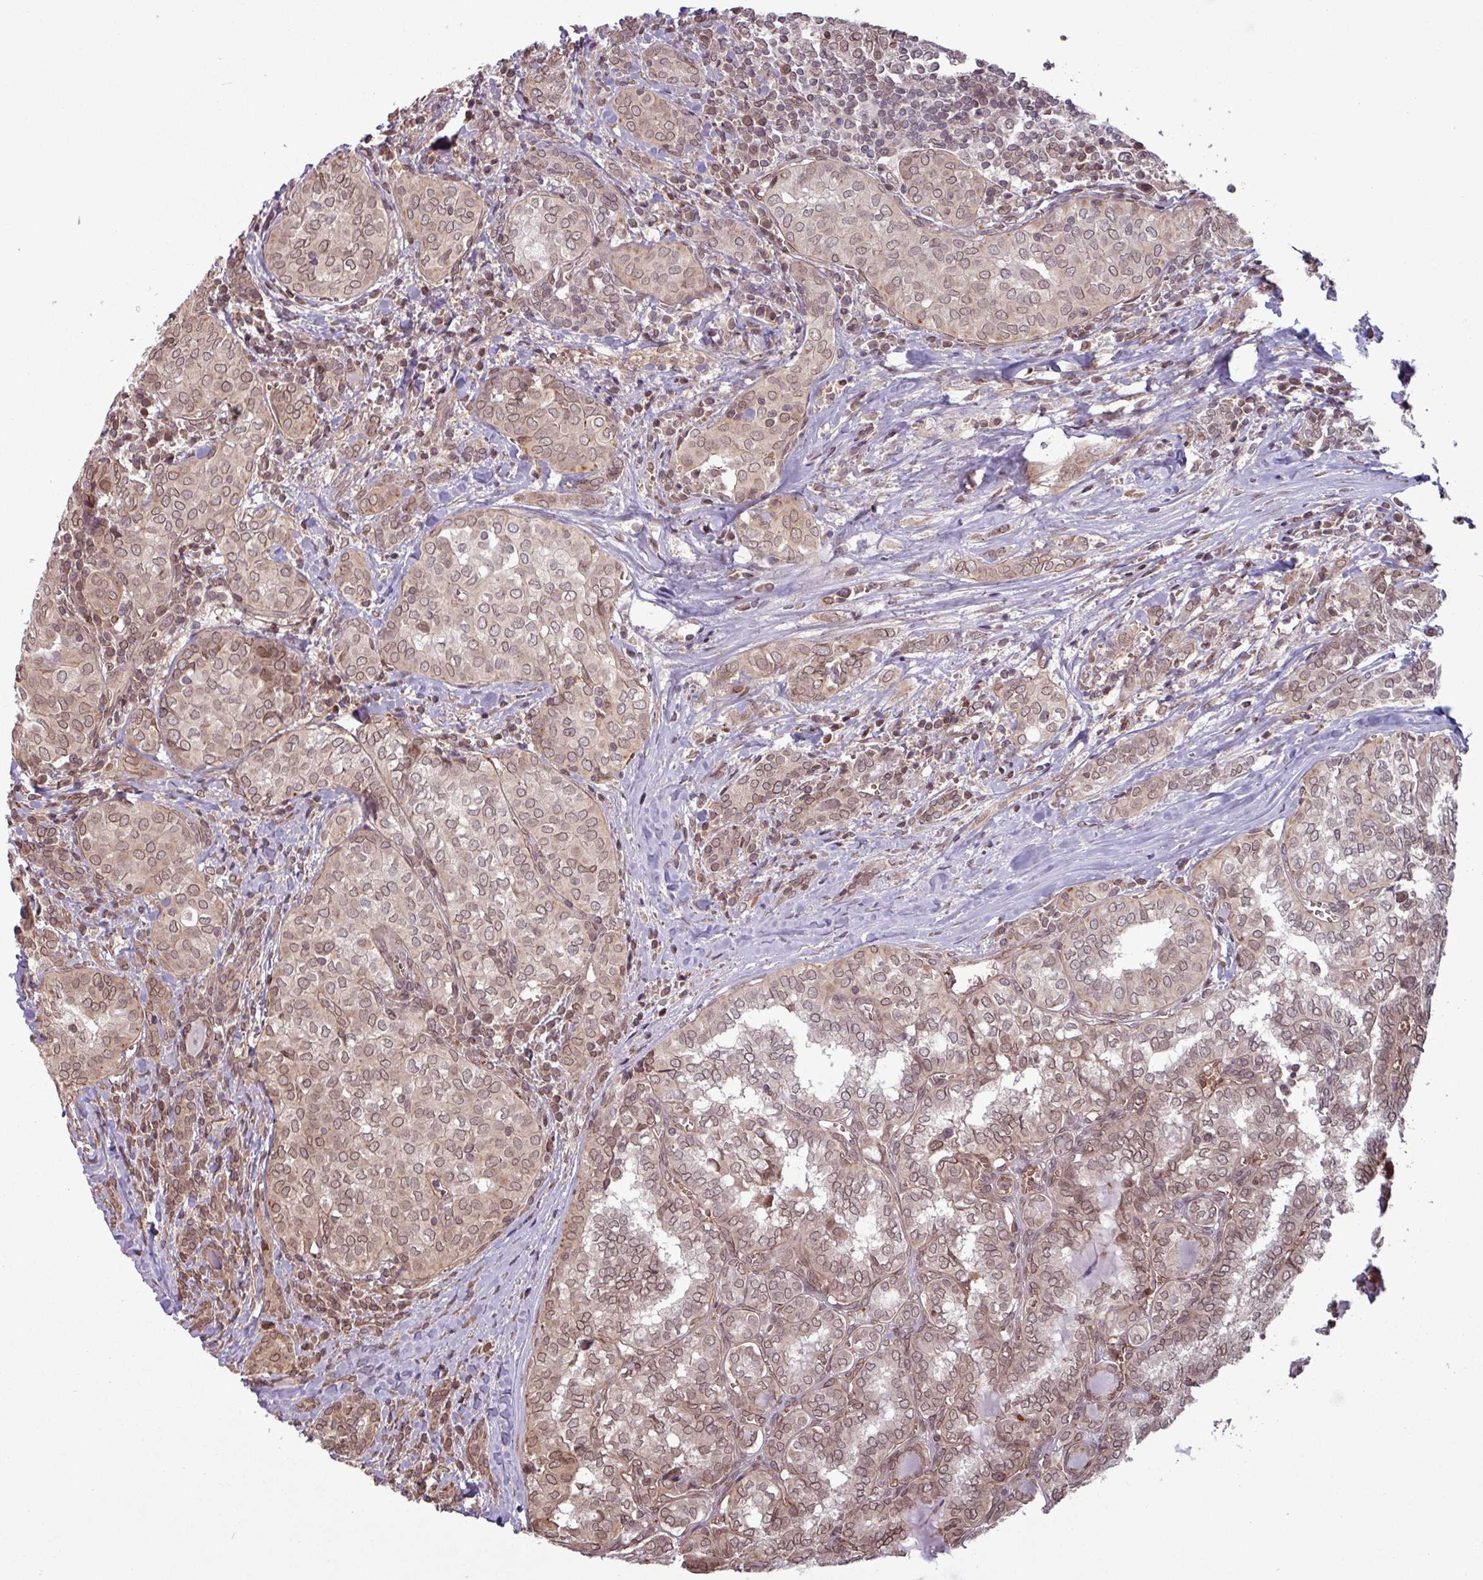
{"staining": {"intensity": "weak", "quantity": ">75%", "location": "cytoplasmic/membranous,nuclear"}, "tissue": "thyroid cancer", "cell_type": "Tumor cells", "image_type": "cancer", "snomed": [{"axis": "morphology", "description": "Papillary adenocarcinoma, NOS"}, {"axis": "topography", "description": "Thyroid gland"}], "caption": "Papillary adenocarcinoma (thyroid) stained with a brown dye displays weak cytoplasmic/membranous and nuclear positive positivity in approximately >75% of tumor cells.", "gene": "RBM4B", "patient": {"sex": "female", "age": 30}}